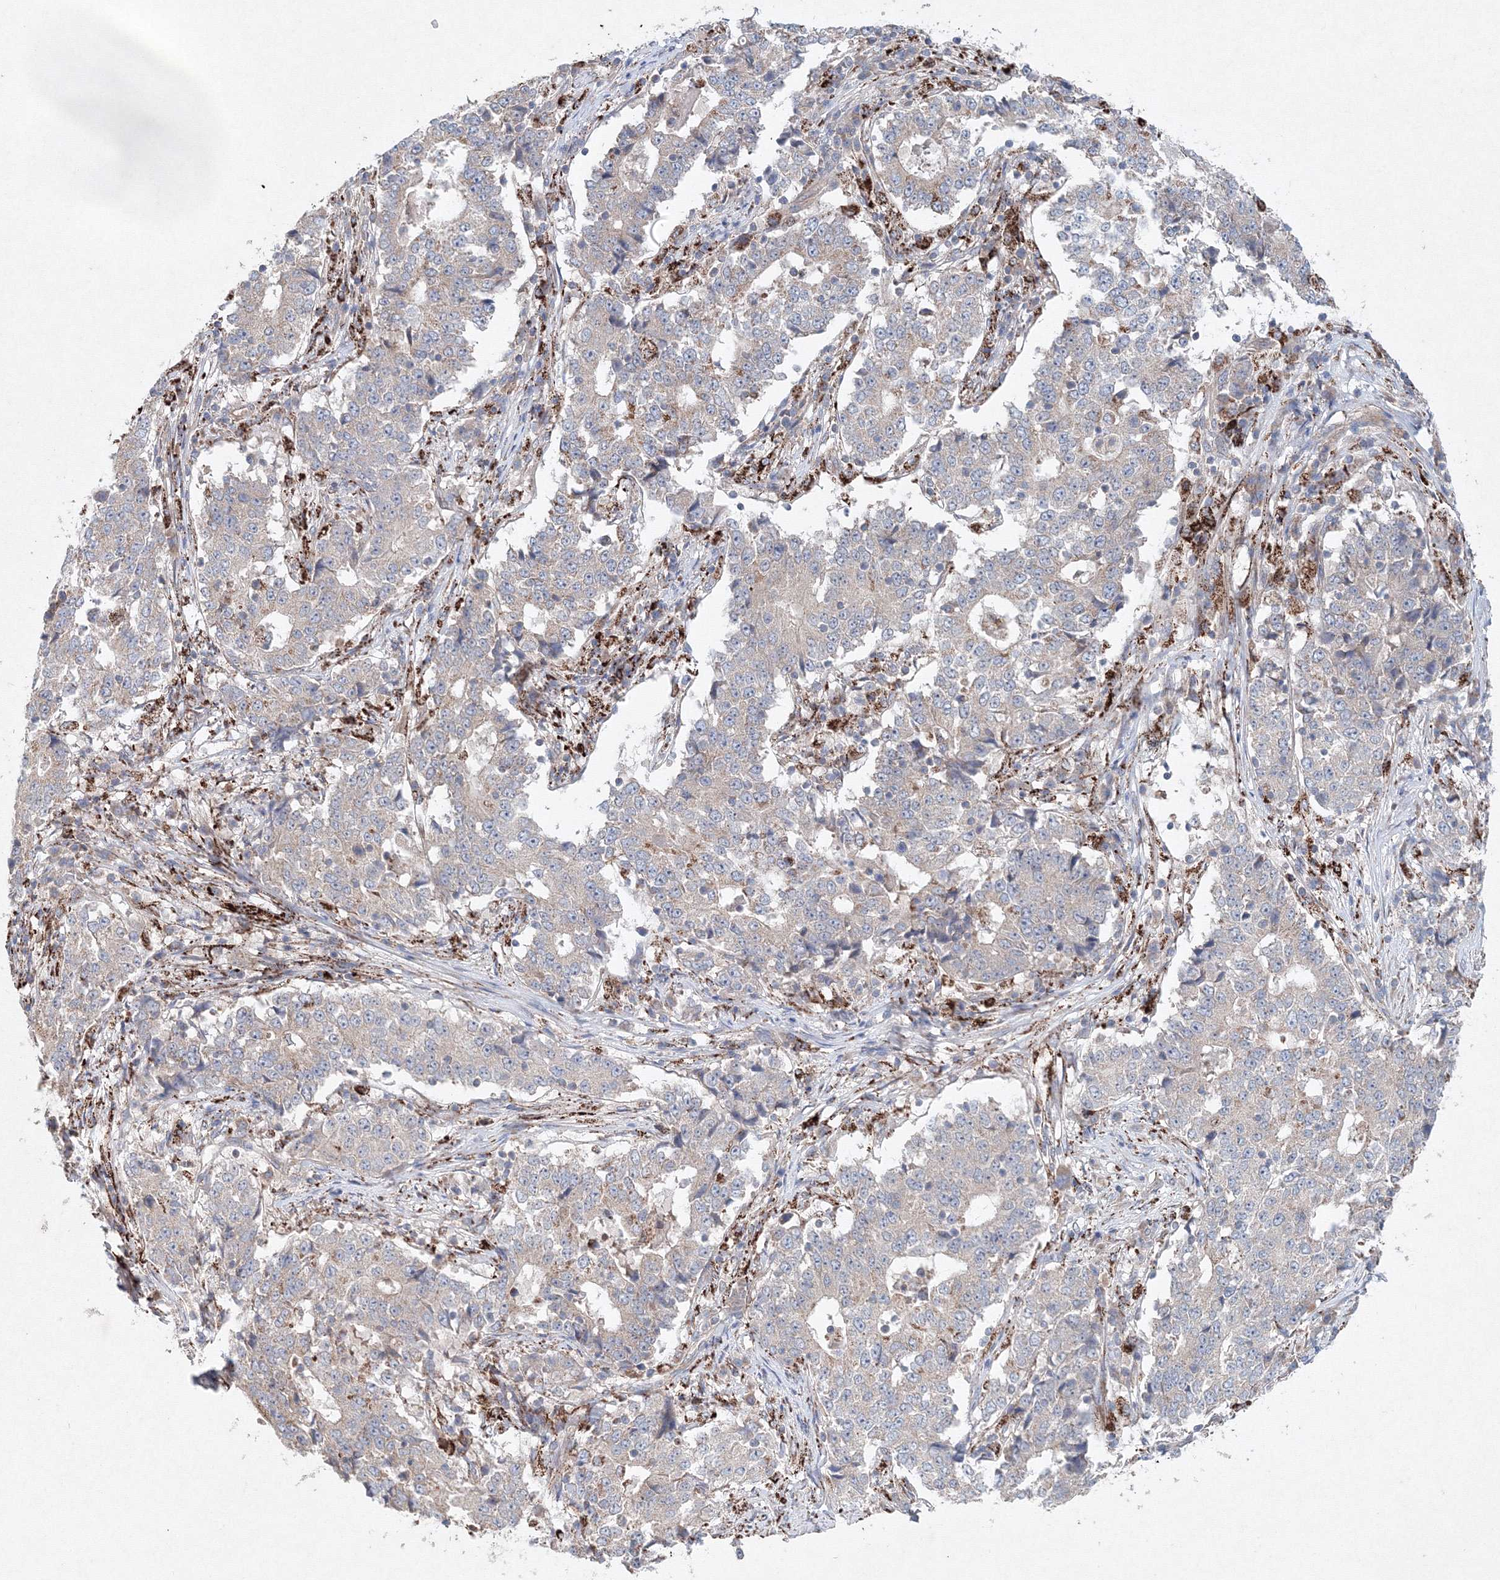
{"staining": {"intensity": "moderate", "quantity": "<25%", "location": "cytoplasmic/membranous"}, "tissue": "stomach cancer", "cell_type": "Tumor cells", "image_type": "cancer", "snomed": [{"axis": "morphology", "description": "Adenocarcinoma, NOS"}, {"axis": "topography", "description": "Stomach"}], "caption": "The immunohistochemical stain labels moderate cytoplasmic/membranous positivity in tumor cells of stomach cancer (adenocarcinoma) tissue.", "gene": "WDR49", "patient": {"sex": "male", "age": 59}}